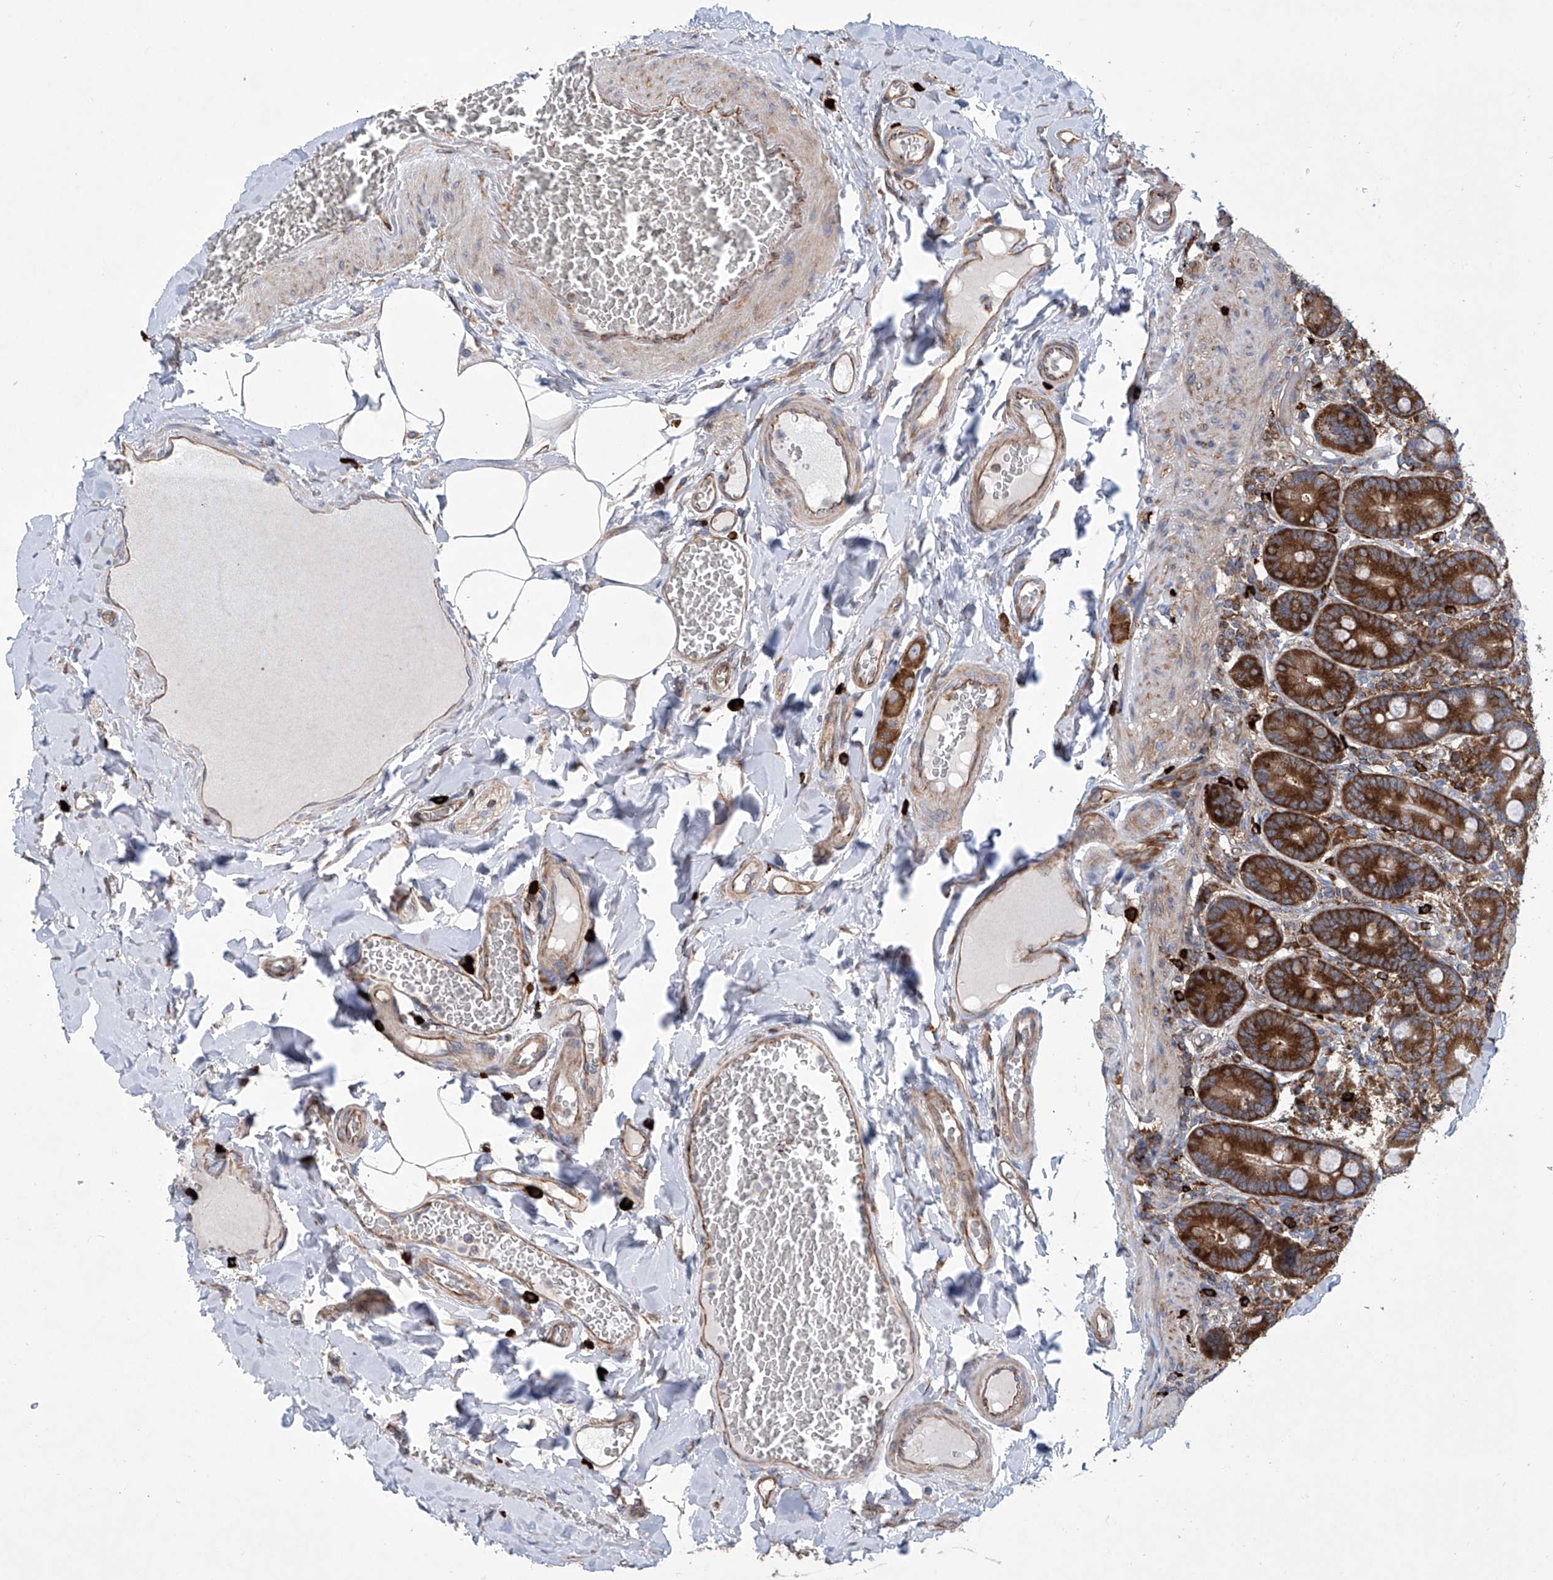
{"staining": {"intensity": "strong", "quantity": ">75%", "location": "cytoplasmic/membranous"}, "tissue": "duodenum", "cell_type": "Glandular cells", "image_type": "normal", "snomed": [{"axis": "morphology", "description": "Normal tissue, NOS"}, {"axis": "topography", "description": "Duodenum"}], "caption": "Glandular cells reveal high levels of strong cytoplasmic/membranous positivity in approximately >75% of cells in unremarkable human duodenum.", "gene": "SENP2", "patient": {"sex": "female", "age": 62}}